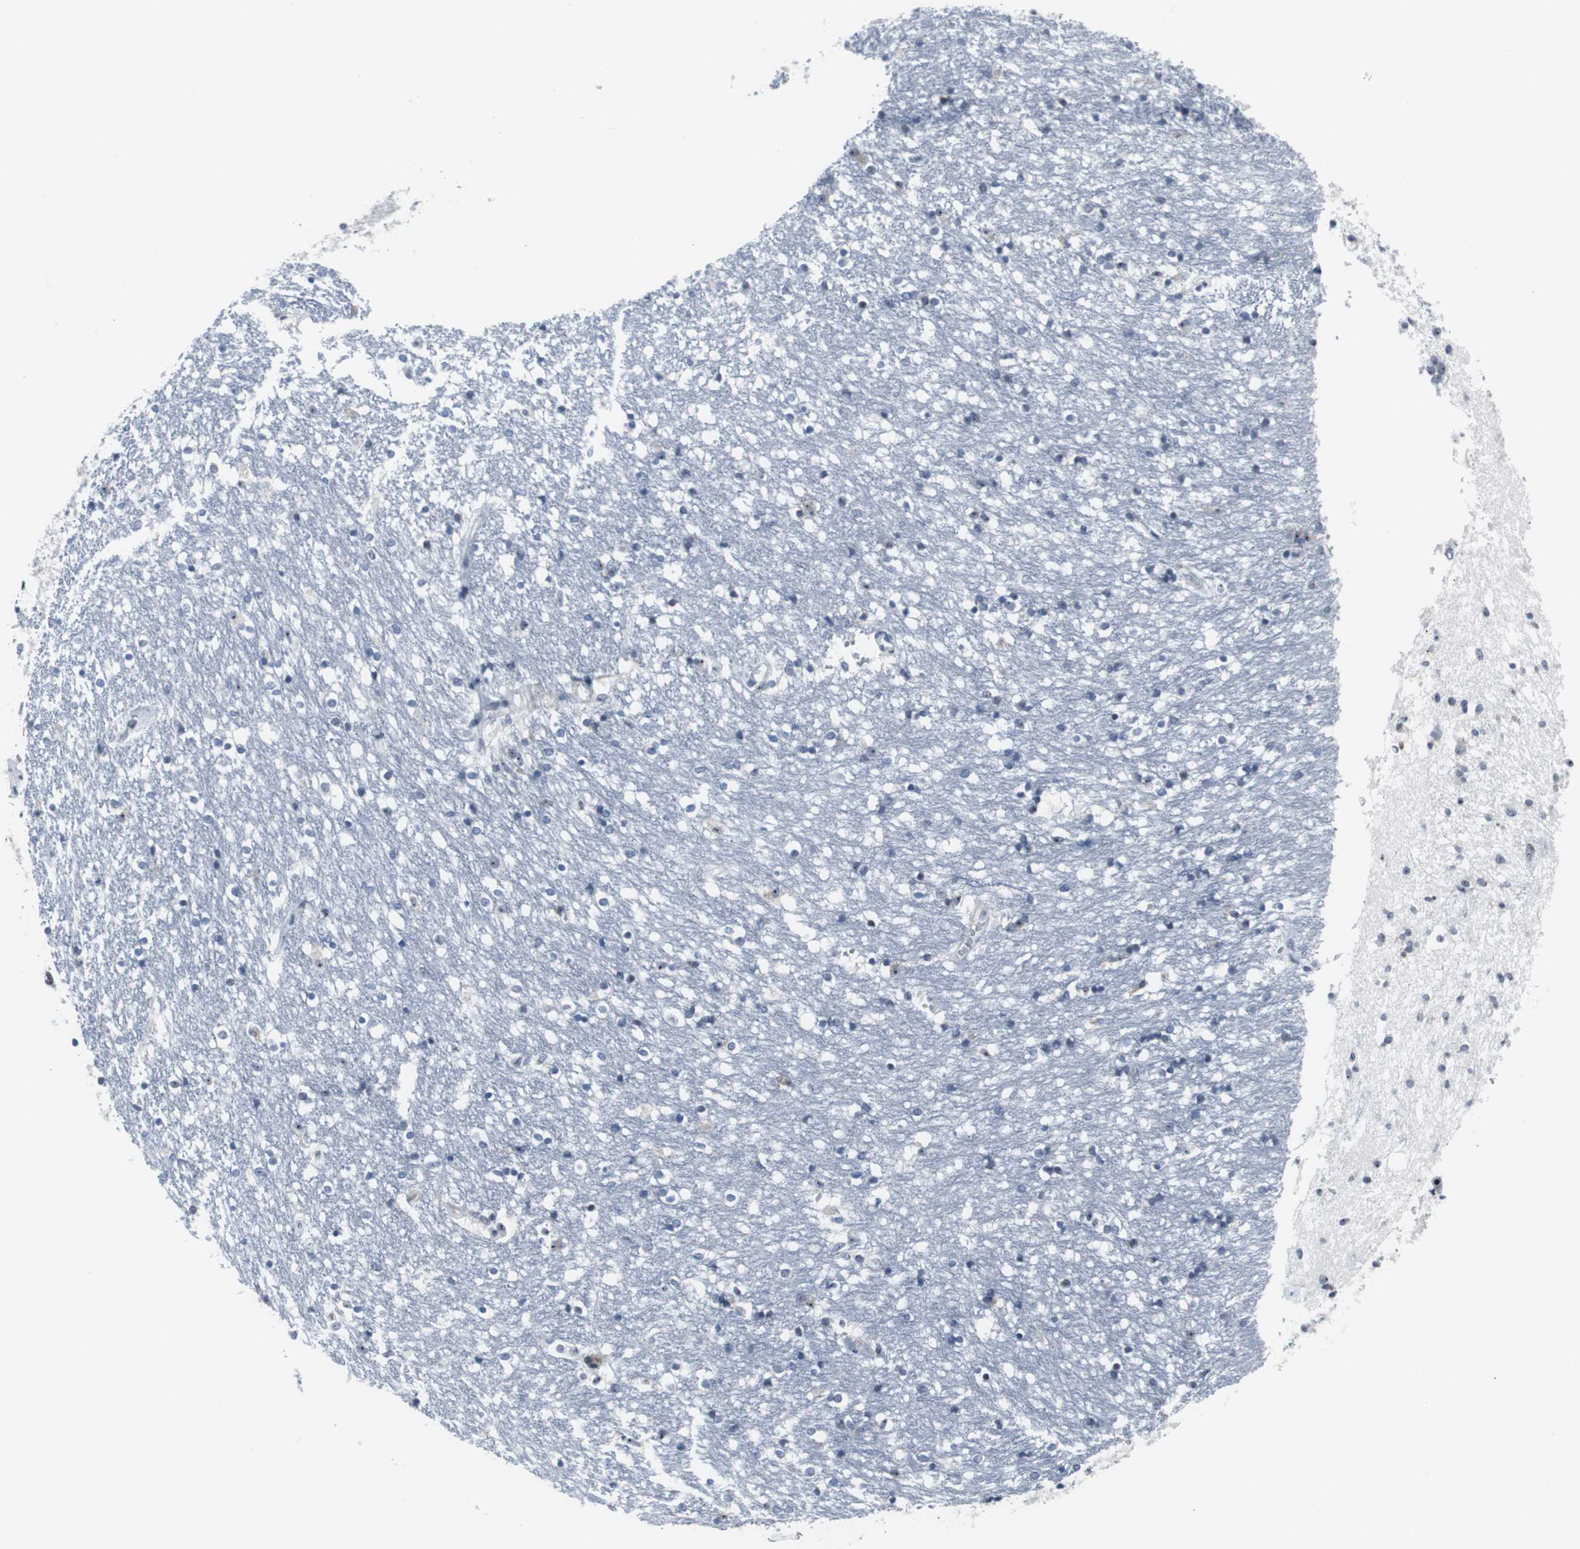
{"staining": {"intensity": "moderate", "quantity": "<25%", "location": "nuclear"}, "tissue": "caudate", "cell_type": "Glial cells", "image_type": "normal", "snomed": [{"axis": "morphology", "description": "Normal tissue, NOS"}, {"axis": "topography", "description": "Lateral ventricle wall"}], "caption": "DAB (3,3'-diaminobenzidine) immunohistochemical staining of benign human caudate displays moderate nuclear protein staining in about <25% of glial cells. Ihc stains the protein in brown and the nuclei are stained blue.", "gene": "DOK1", "patient": {"sex": "female", "age": 54}}